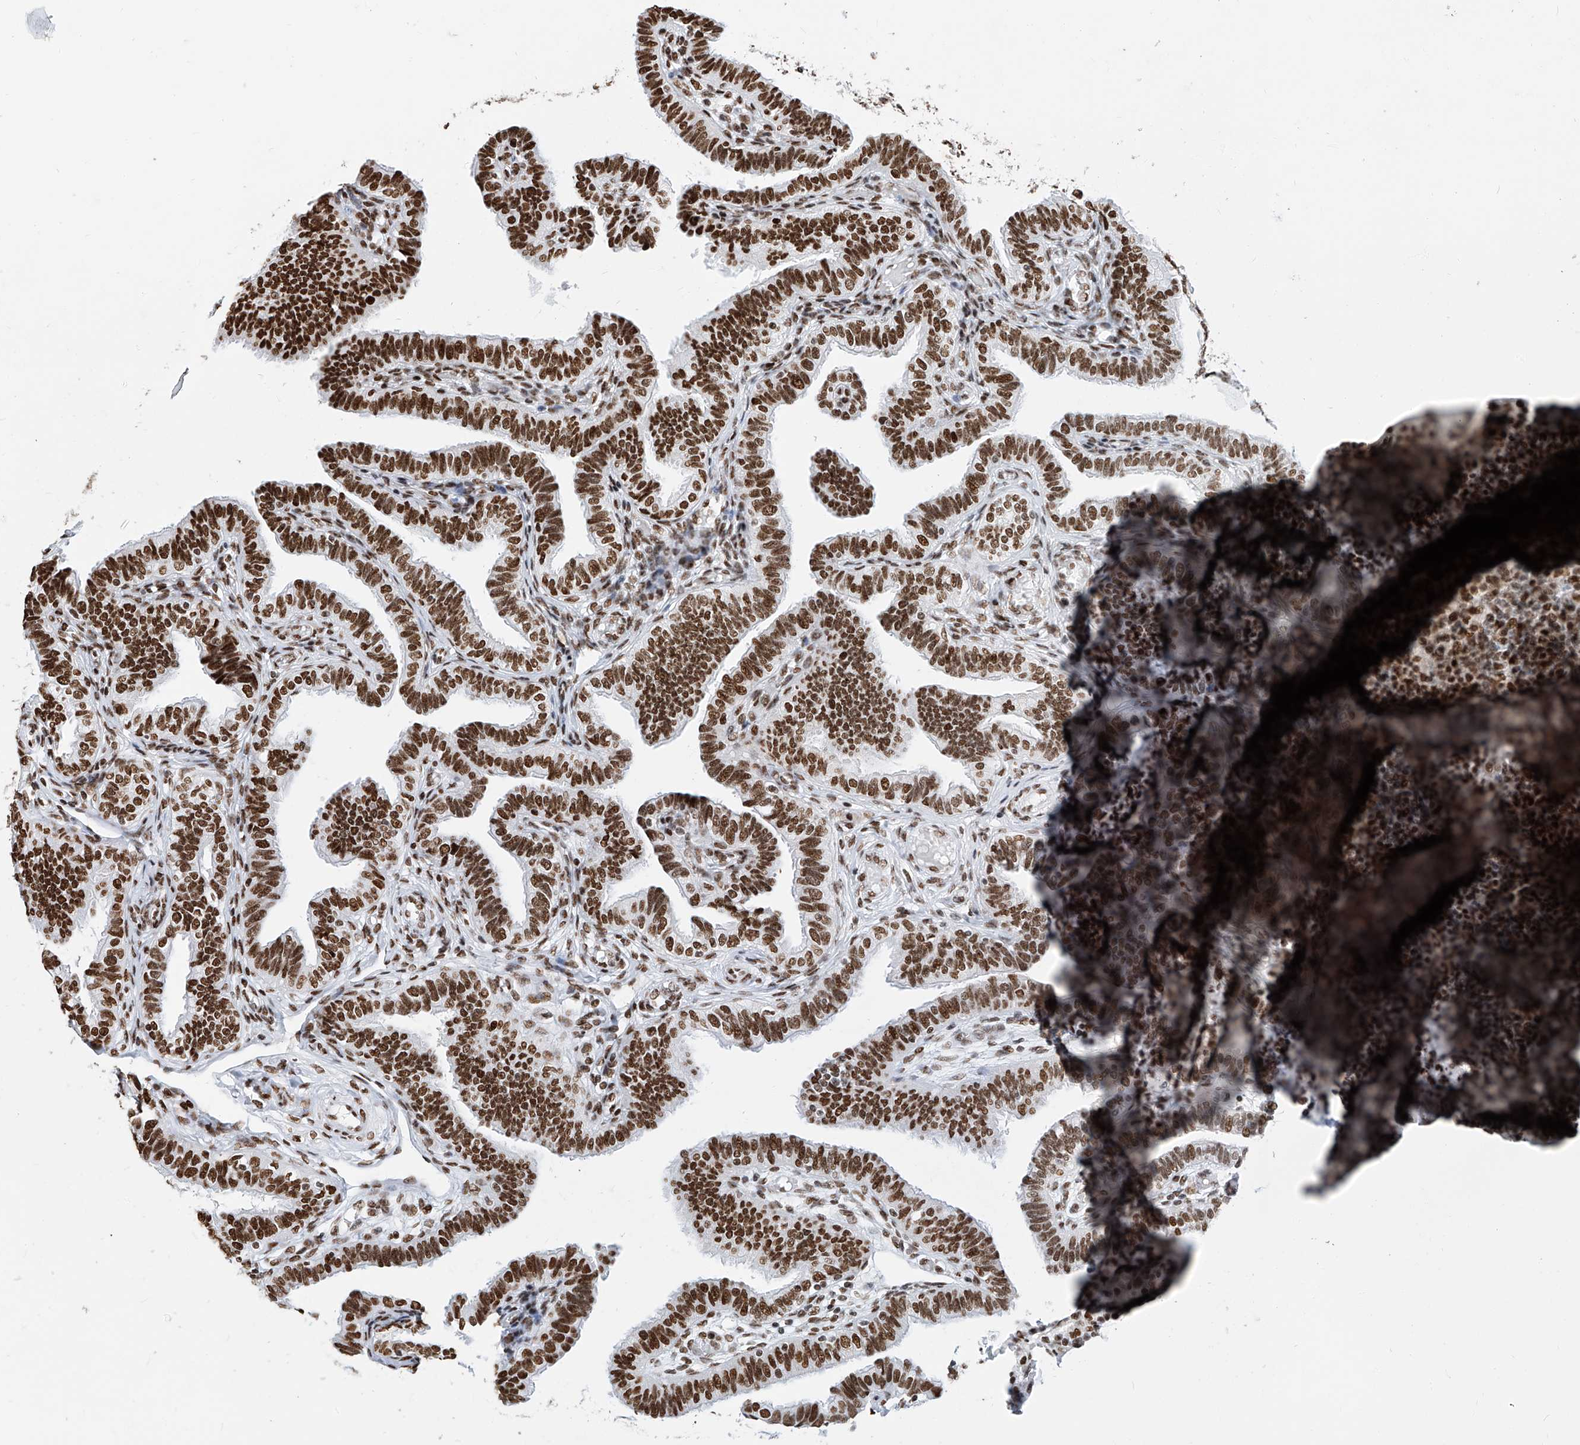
{"staining": {"intensity": "strong", "quantity": ">75%", "location": "nuclear"}, "tissue": "fallopian tube", "cell_type": "Glandular cells", "image_type": "normal", "snomed": [{"axis": "morphology", "description": "Normal tissue, NOS"}, {"axis": "topography", "description": "Fallopian tube"}], "caption": "This photomicrograph reveals immunohistochemistry (IHC) staining of benign human fallopian tube, with high strong nuclear expression in about >75% of glandular cells.", "gene": "SRSF6", "patient": {"sex": "female", "age": 39}}